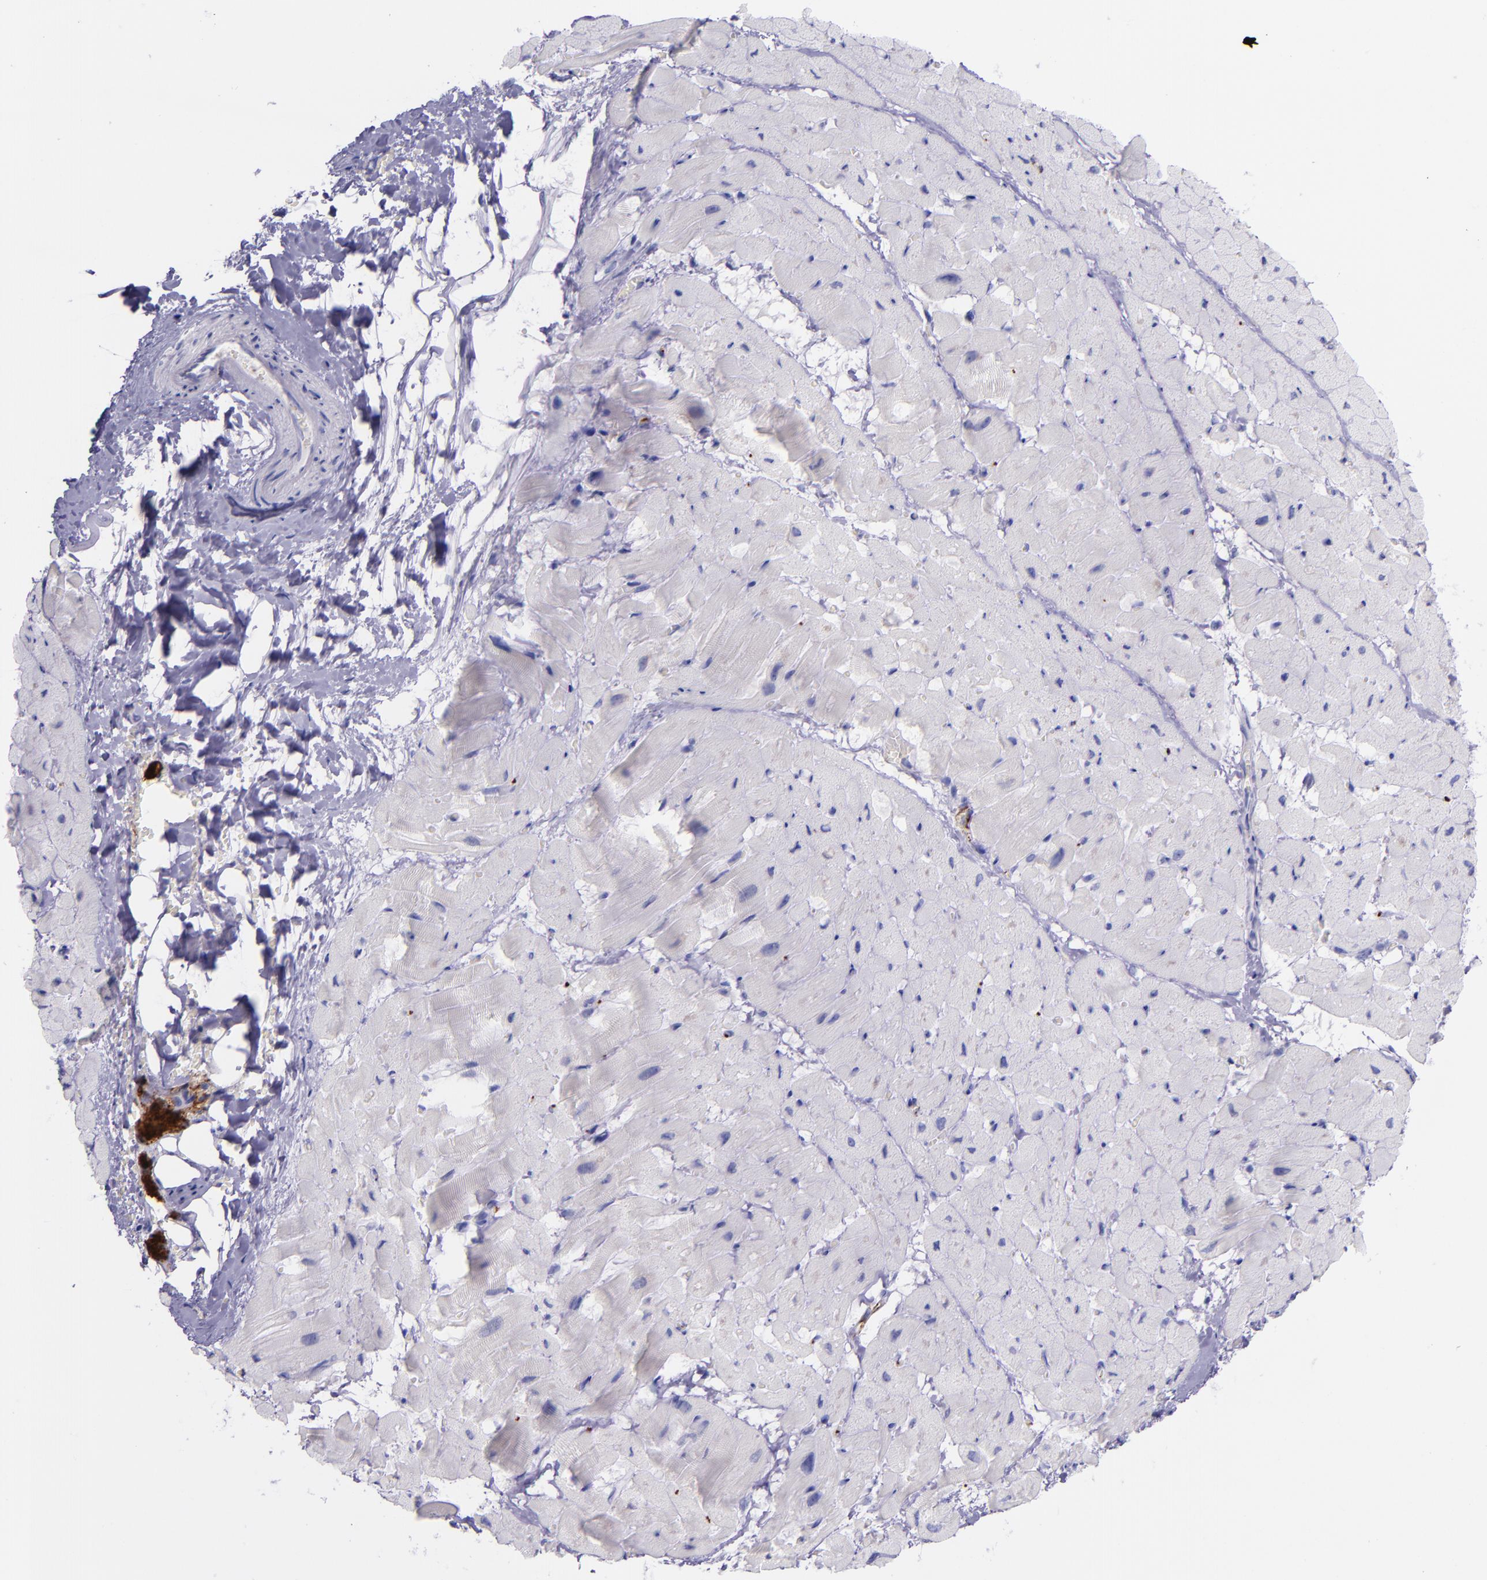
{"staining": {"intensity": "negative", "quantity": "none", "location": "none"}, "tissue": "heart muscle", "cell_type": "Cardiomyocytes", "image_type": "normal", "snomed": [{"axis": "morphology", "description": "Normal tissue, NOS"}, {"axis": "topography", "description": "Heart"}], "caption": "The immunohistochemistry histopathology image has no significant positivity in cardiomyocytes of heart muscle. (Stains: DAB immunohistochemistry with hematoxylin counter stain, Microscopy: brightfield microscopy at high magnification).", "gene": "SELE", "patient": {"sex": "male", "age": 45}}